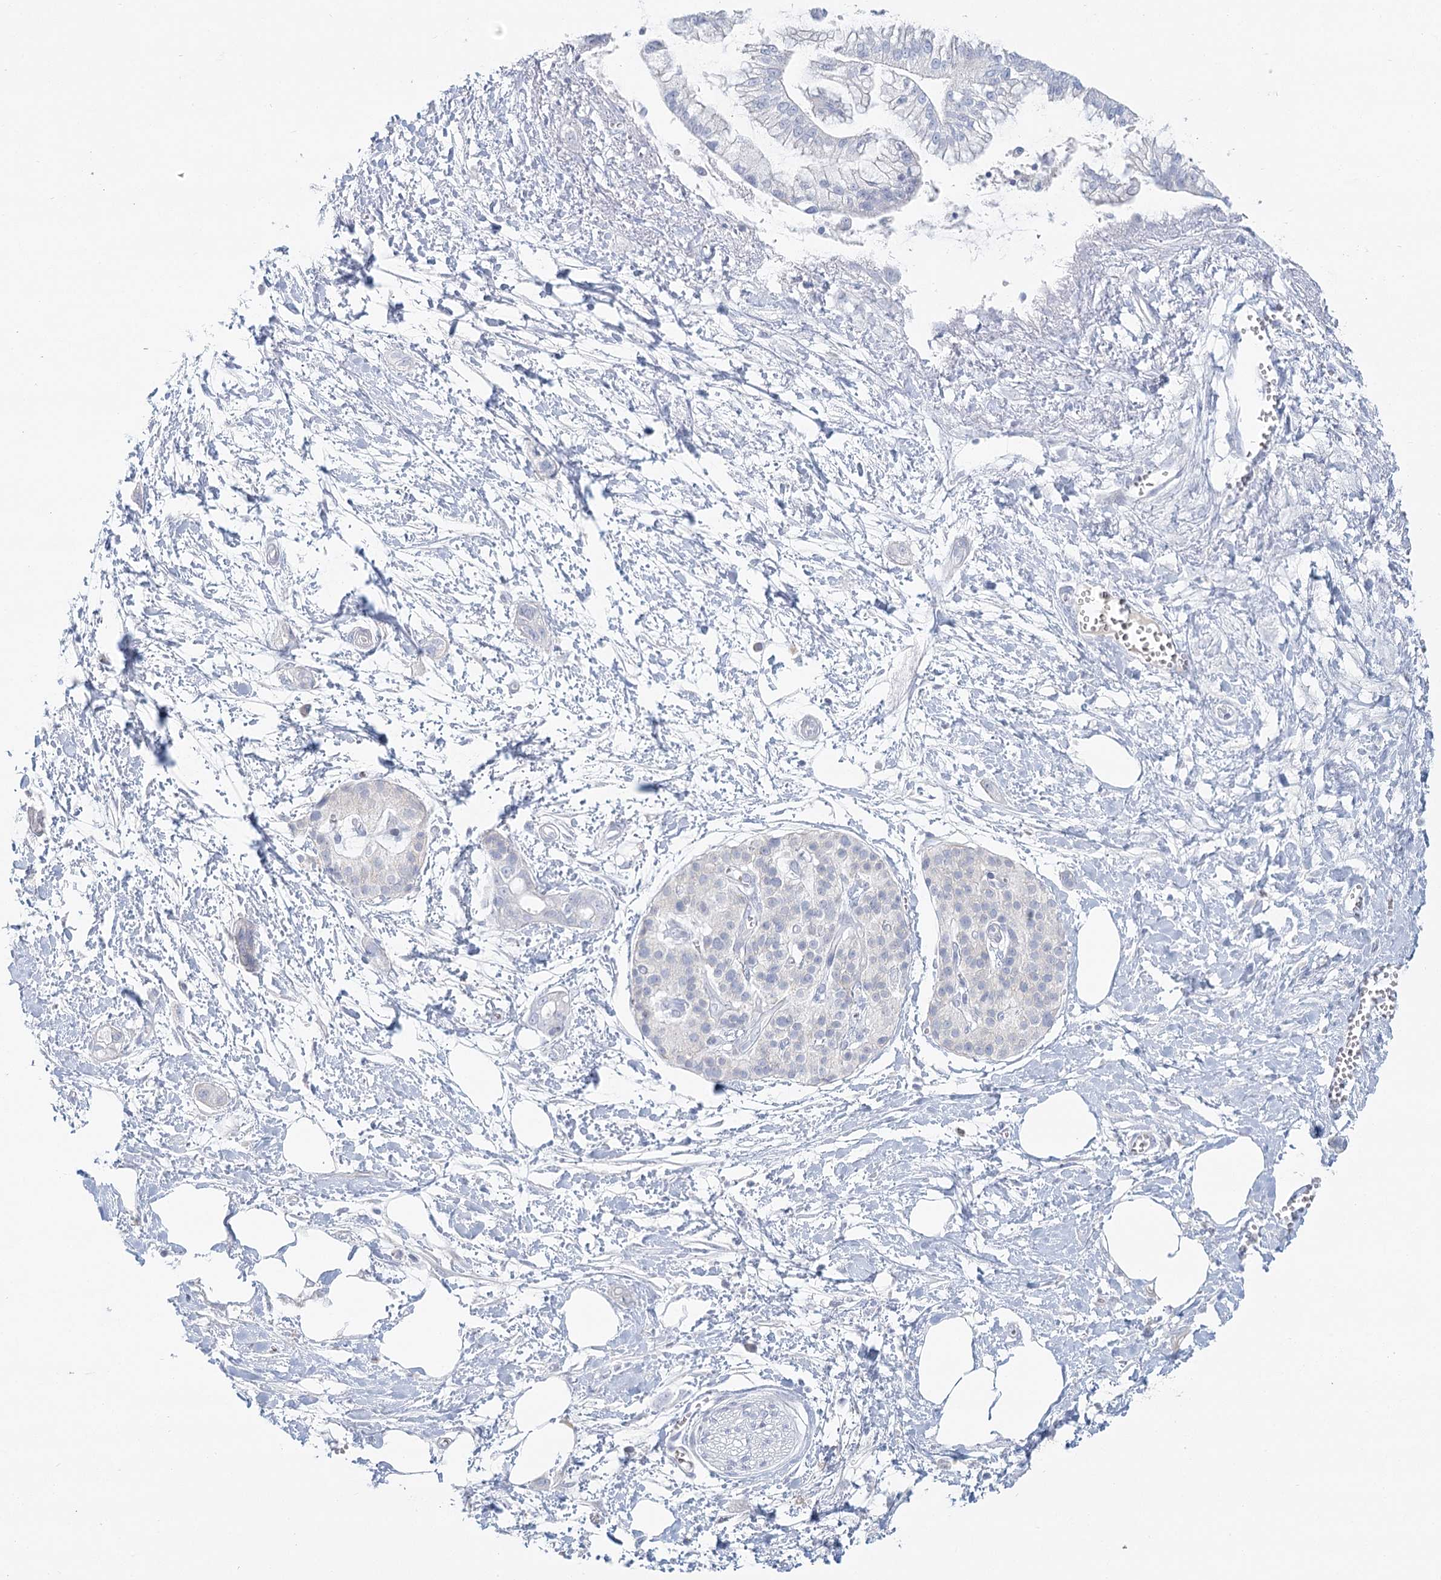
{"staining": {"intensity": "negative", "quantity": "none", "location": "none"}, "tissue": "pancreatic cancer", "cell_type": "Tumor cells", "image_type": "cancer", "snomed": [{"axis": "morphology", "description": "Adenocarcinoma, NOS"}, {"axis": "topography", "description": "Pancreas"}], "caption": "Immunohistochemistry (IHC) histopathology image of neoplastic tissue: human adenocarcinoma (pancreatic) stained with DAB displays no significant protein expression in tumor cells.", "gene": "DMGDH", "patient": {"sex": "male", "age": 68}}